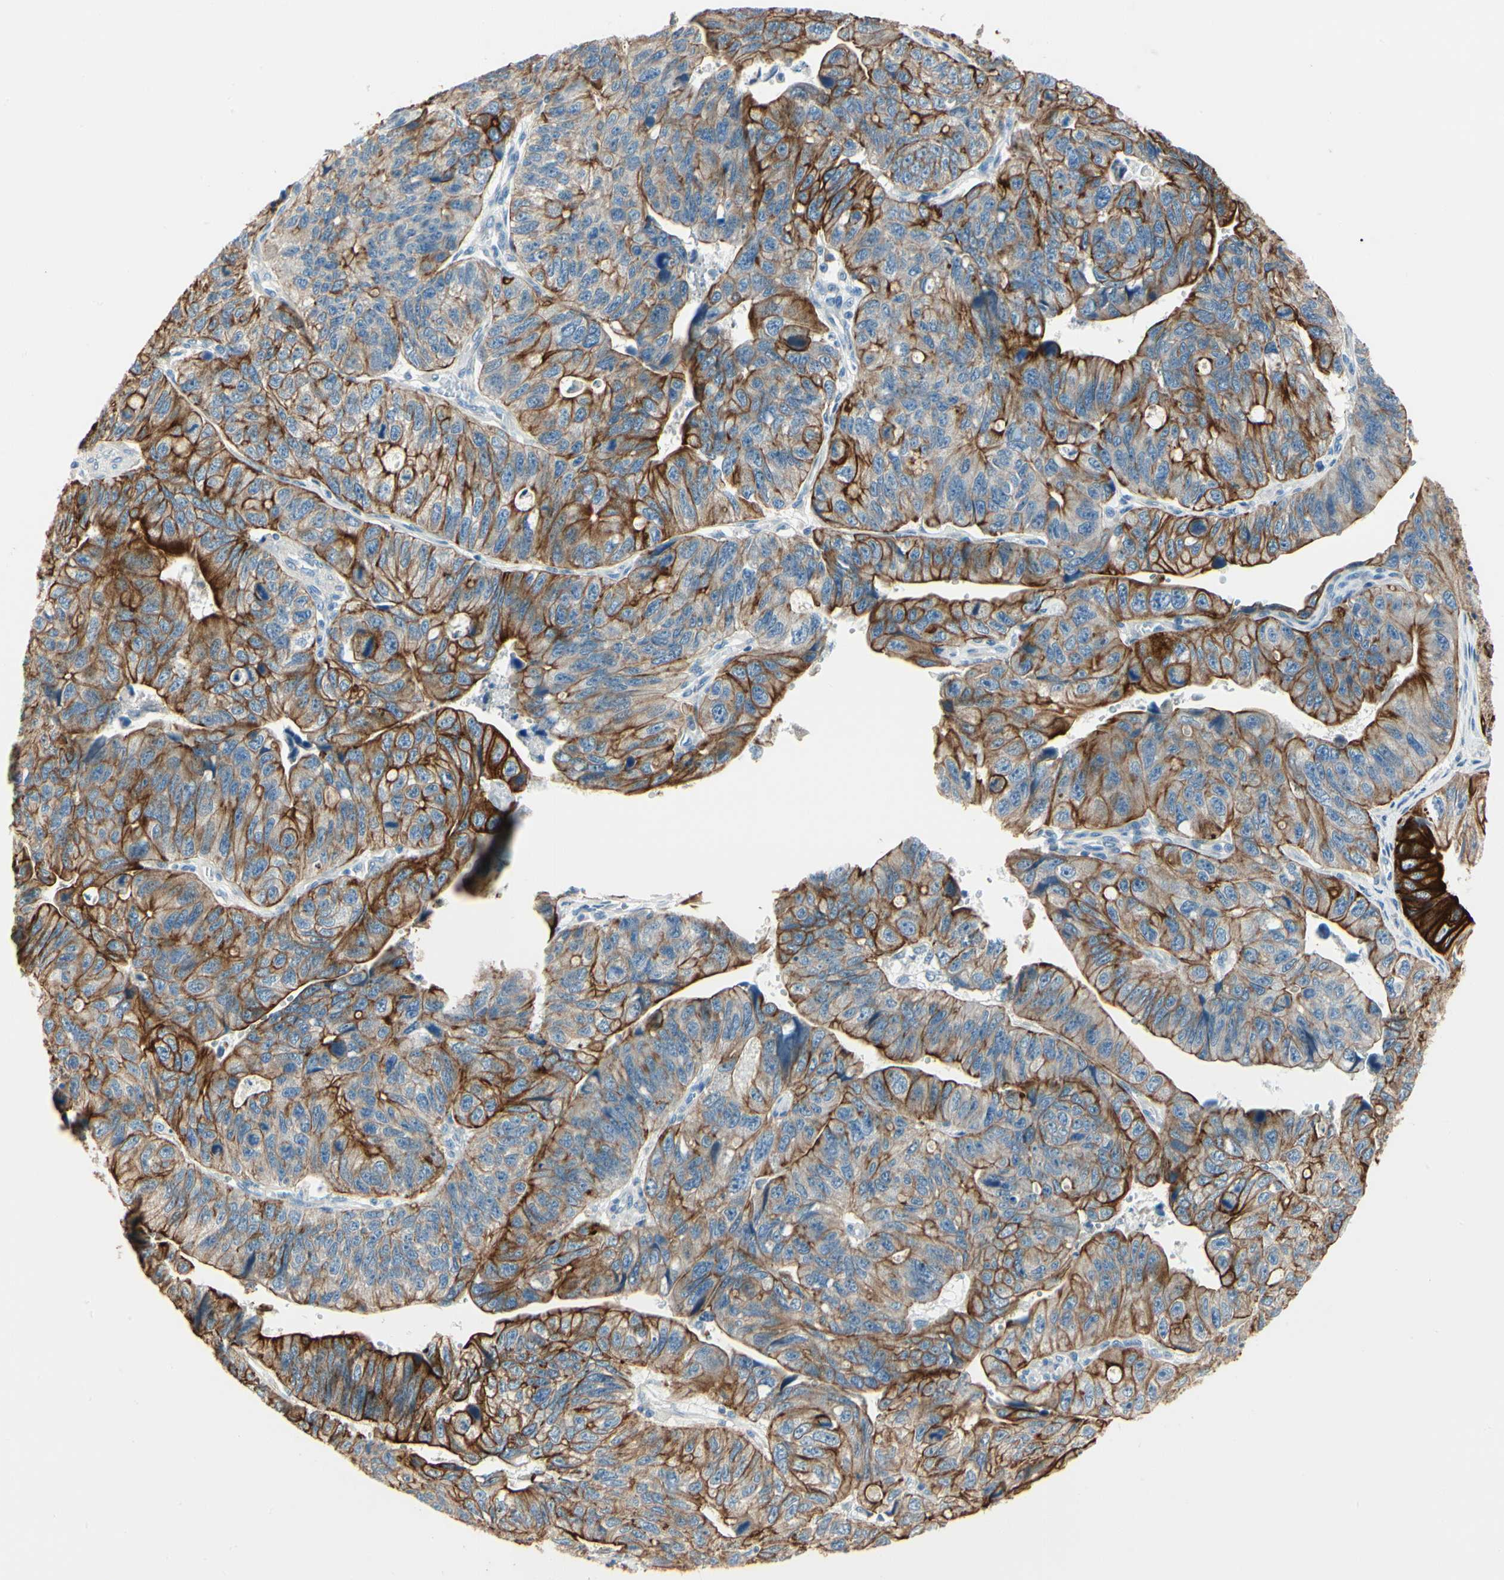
{"staining": {"intensity": "strong", "quantity": ">75%", "location": "cytoplasmic/membranous"}, "tissue": "stomach cancer", "cell_type": "Tumor cells", "image_type": "cancer", "snomed": [{"axis": "morphology", "description": "Adenocarcinoma, NOS"}, {"axis": "topography", "description": "Stomach"}], "caption": "Protein staining exhibits strong cytoplasmic/membranous expression in approximately >75% of tumor cells in adenocarcinoma (stomach). (Stains: DAB in brown, nuclei in blue, Microscopy: brightfield microscopy at high magnification).", "gene": "DUSP12", "patient": {"sex": "male", "age": 59}}